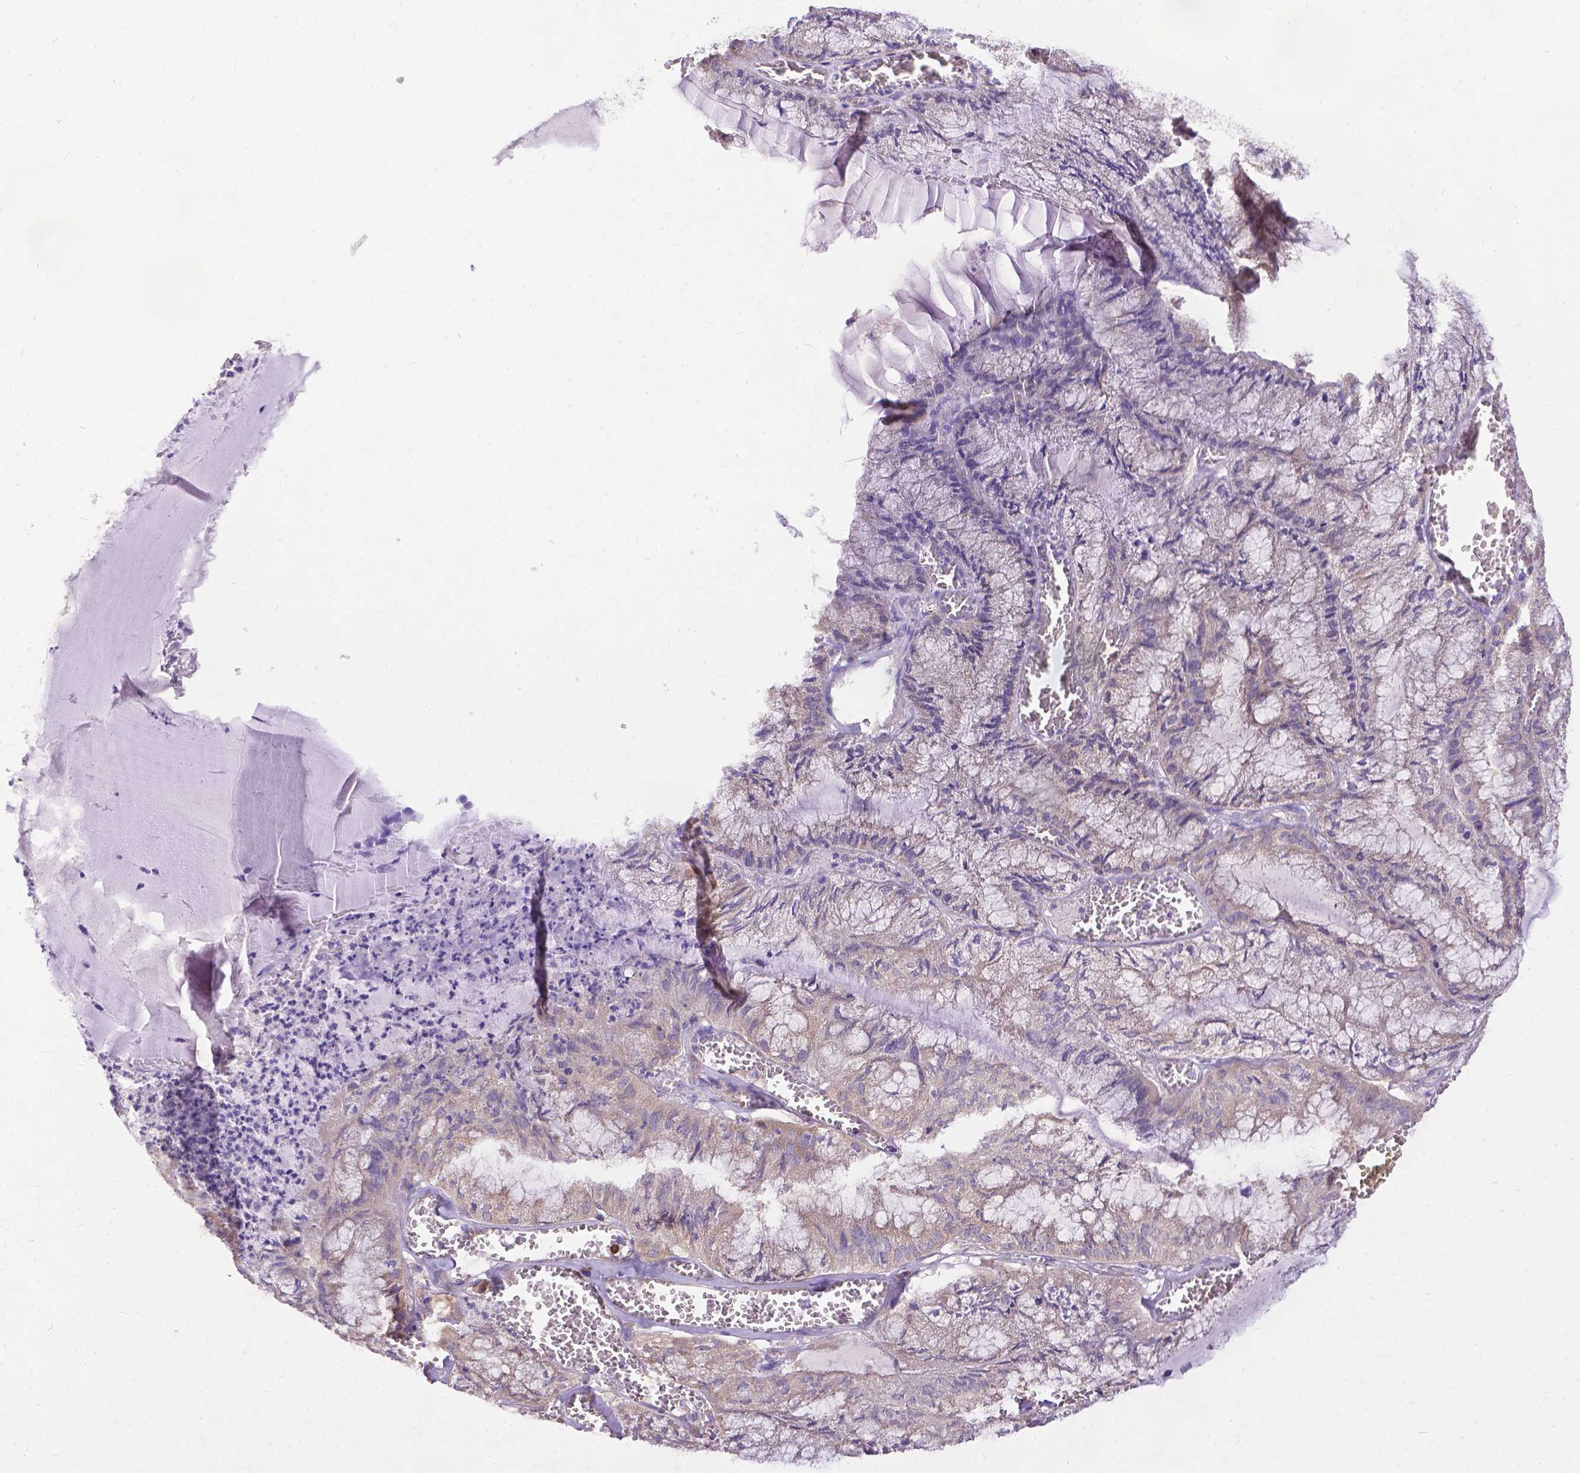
{"staining": {"intensity": "weak", "quantity": ">75%", "location": "cytoplasmic/membranous"}, "tissue": "endometrial cancer", "cell_type": "Tumor cells", "image_type": "cancer", "snomed": [{"axis": "morphology", "description": "Carcinoma, NOS"}, {"axis": "topography", "description": "Endometrium"}], "caption": "This image exhibits endometrial cancer stained with IHC to label a protein in brown. The cytoplasmic/membranous of tumor cells show weak positivity for the protein. Nuclei are counter-stained blue.", "gene": "DENND6A", "patient": {"sex": "female", "age": 62}}